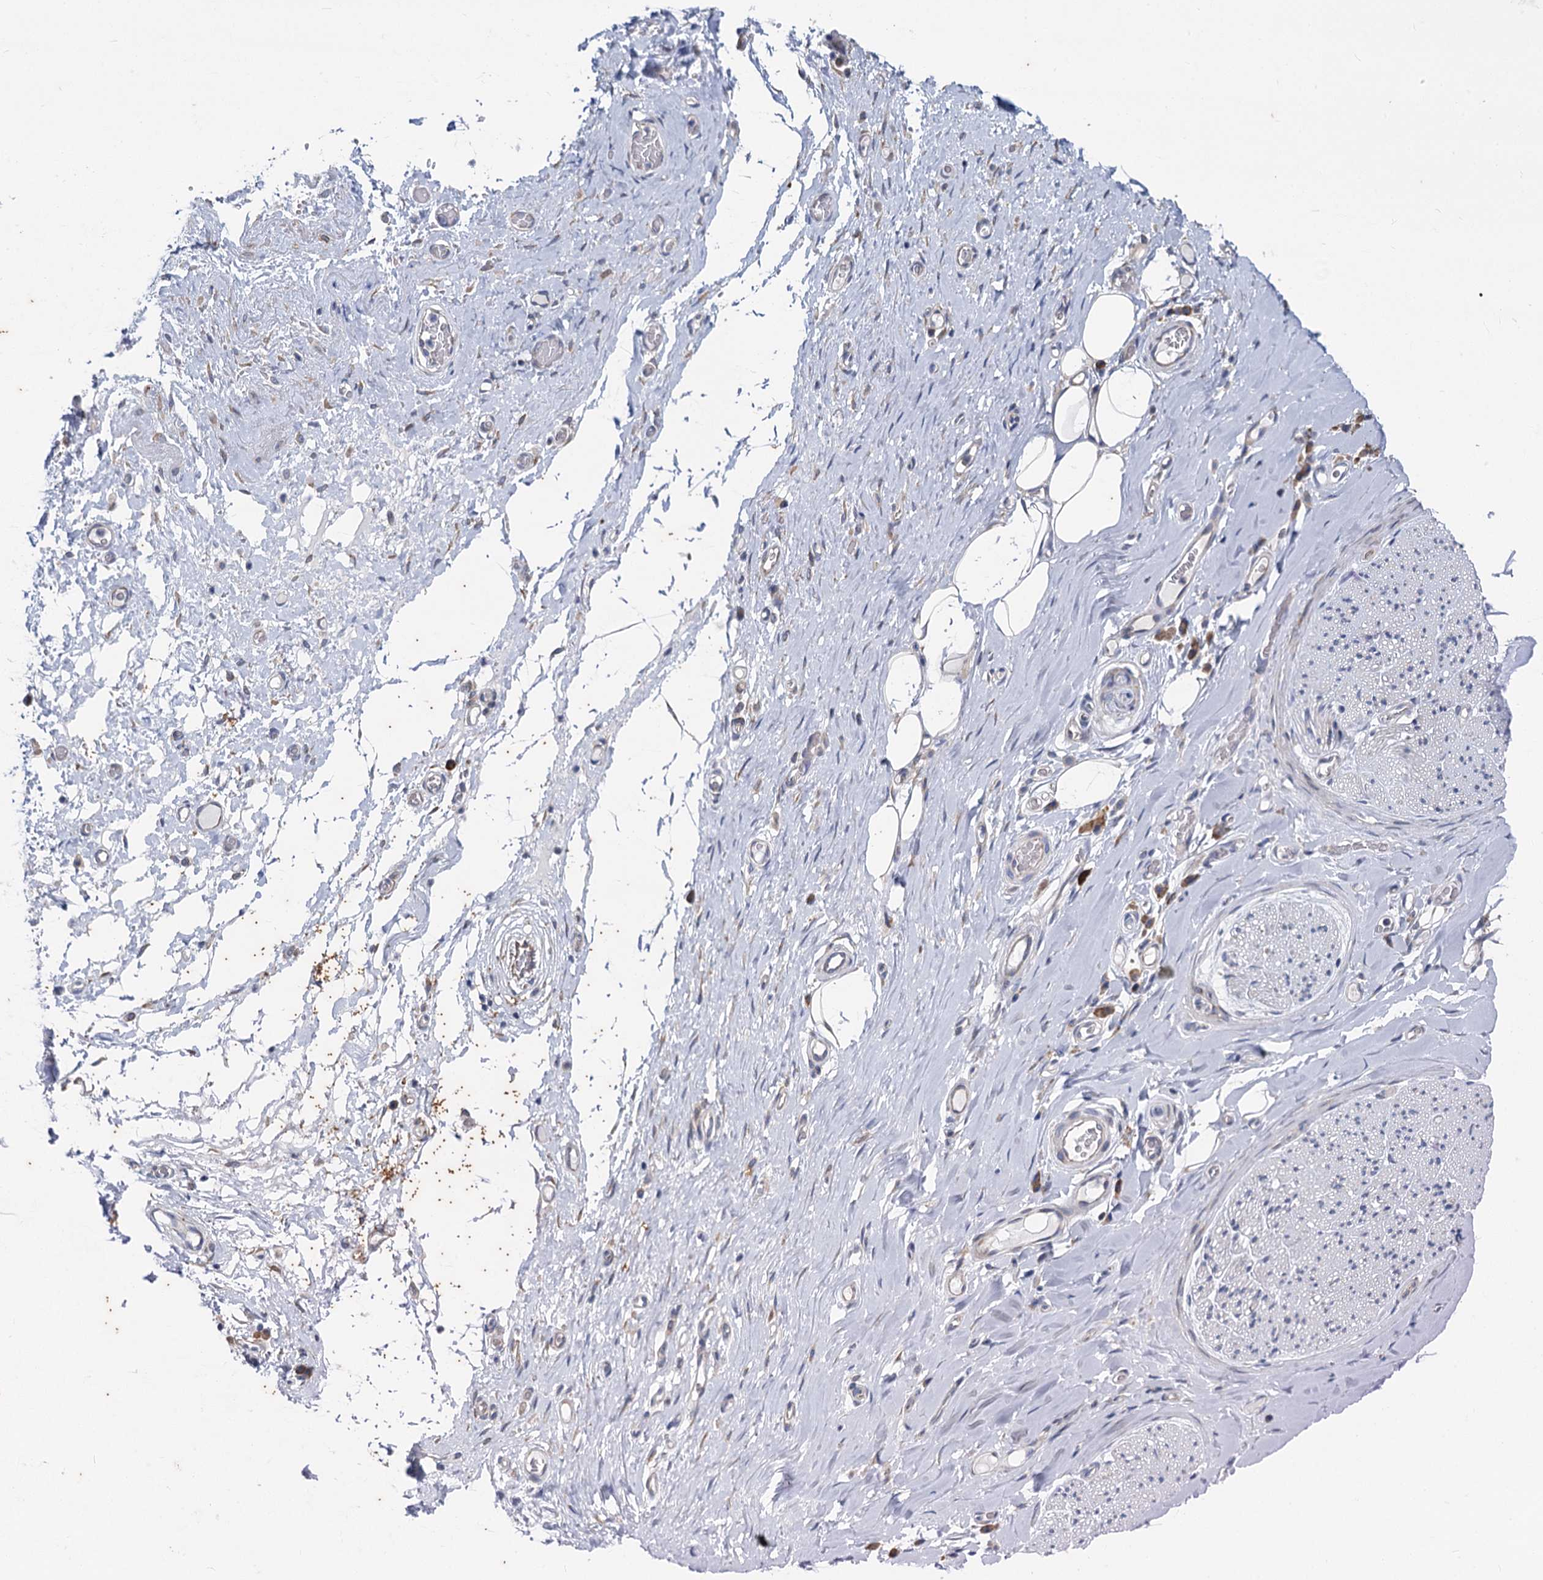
{"staining": {"intensity": "negative", "quantity": "none", "location": "none"}, "tissue": "adipose tissue", "cell_type": "Adipocytes", "image_type": "normal", "snomed": [{"axis": "morphology", "description": "Normal tissue, NOS"}, {"axis": "morphology", "description": "Adenocarcinoma, NOS"}, {"axis": "topography", "description": "Esophagus"}, {"axis": "topography", "description": "Stomach, upper"}, {"axis": "topography", "description": "Peripheral nerve tissue"}], "caption": "This is a photomicrograph of immunohistochemistry (IHC) staining of normal adipose tissue, which shows no staining in adipocytes.", "gene": "PRSS35", "patient": {"sex": "male", "age": 62}}